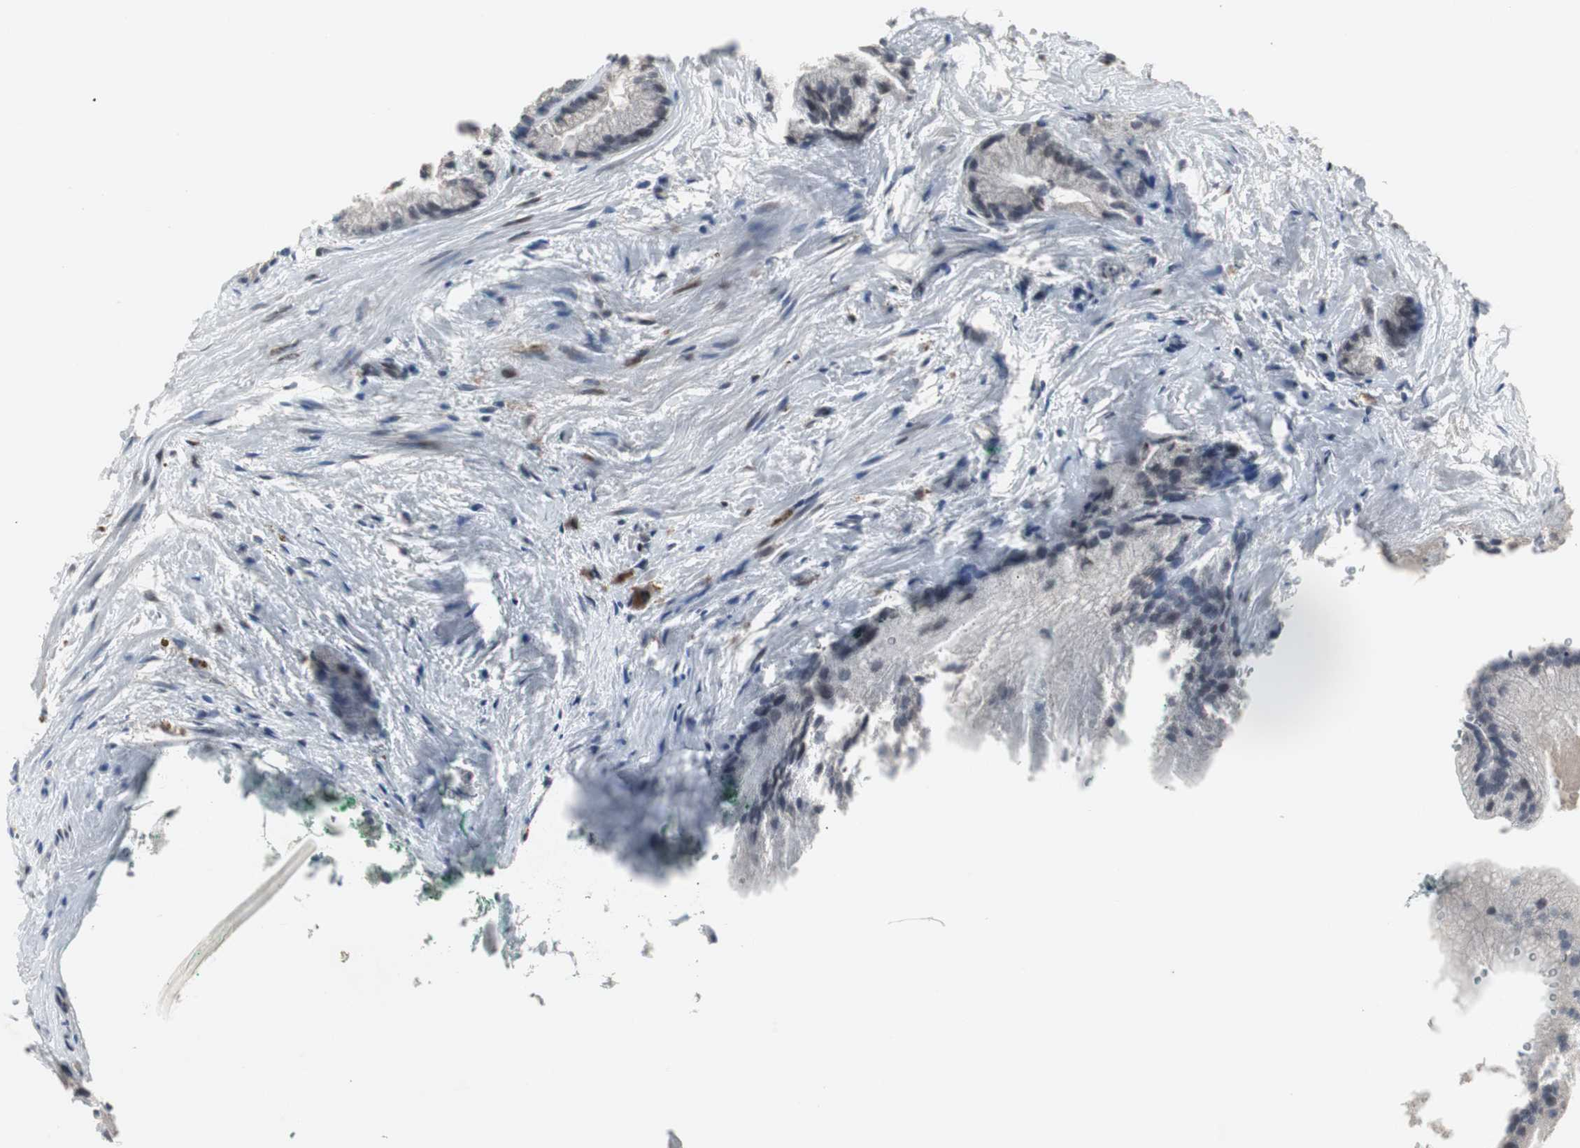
{"staining": {"intensity": "negative", "quantity": "none", "location": "none"}, "tissue": "prostate cancer", "cell_type": "Tumor cells", "image_type": "cancer", "snomed": [{"axis": "morphology", "description": "Adenocarcinoma, Low grade"}, {"axis": "topography", "description": "Prostate"}], "caption": "An immunohistochemistry photomicrograph of adenocarcinoma (low-grade) (prostate) is shown. There is no staining in tumor cells of adenocarcinoma (low-grade) (prostate). (Brightfield microscopy of DAB (3,3'-diaminobenzidine) immunohistochemistry at high magnification).", "gene": "ZNF396", "patient": {"sex": "male", "age": 69}}